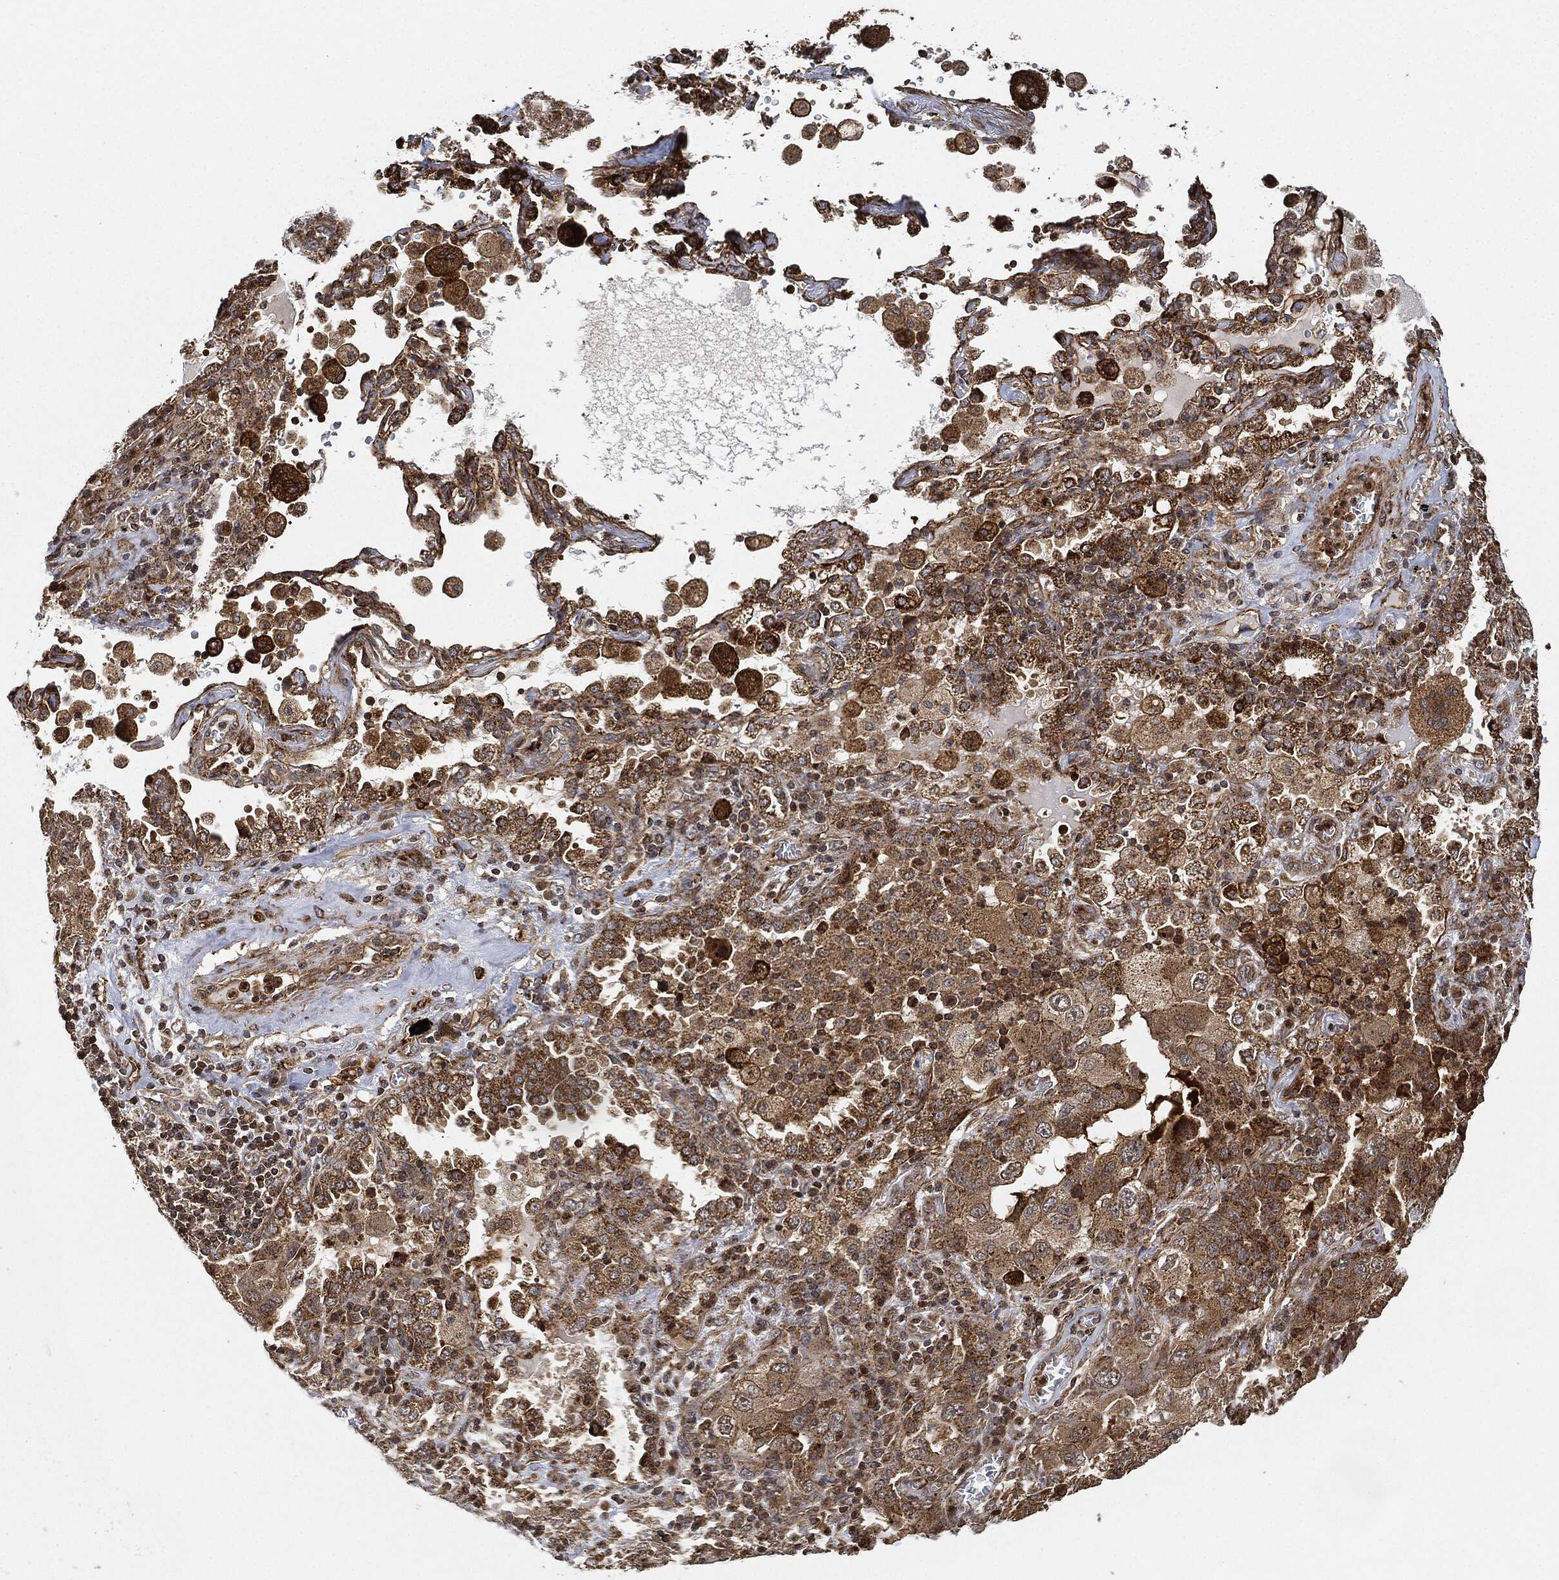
{"staining": {"intensity": "strong", "quantity": "25%-75%", "location": "cytoplasmic/membranous"}, "tissue": "lung cancer", "cell_type": "Tumor cells", "image_type": "cancer", "snomed": [{"axis": "morphology", "description": "Adenocarcinoma, NOS"}, {"axis": "topography", "description": "Lung"}], "caption": "Lung adenocarcinoma was stained to show a protein in brown. There is high levels of strong cytoplasmic/membranous expression in approximately 25%-75% of tumor cells.", "gene": "MAP3K3", "patient": {"sex": "female", "age": 61}}